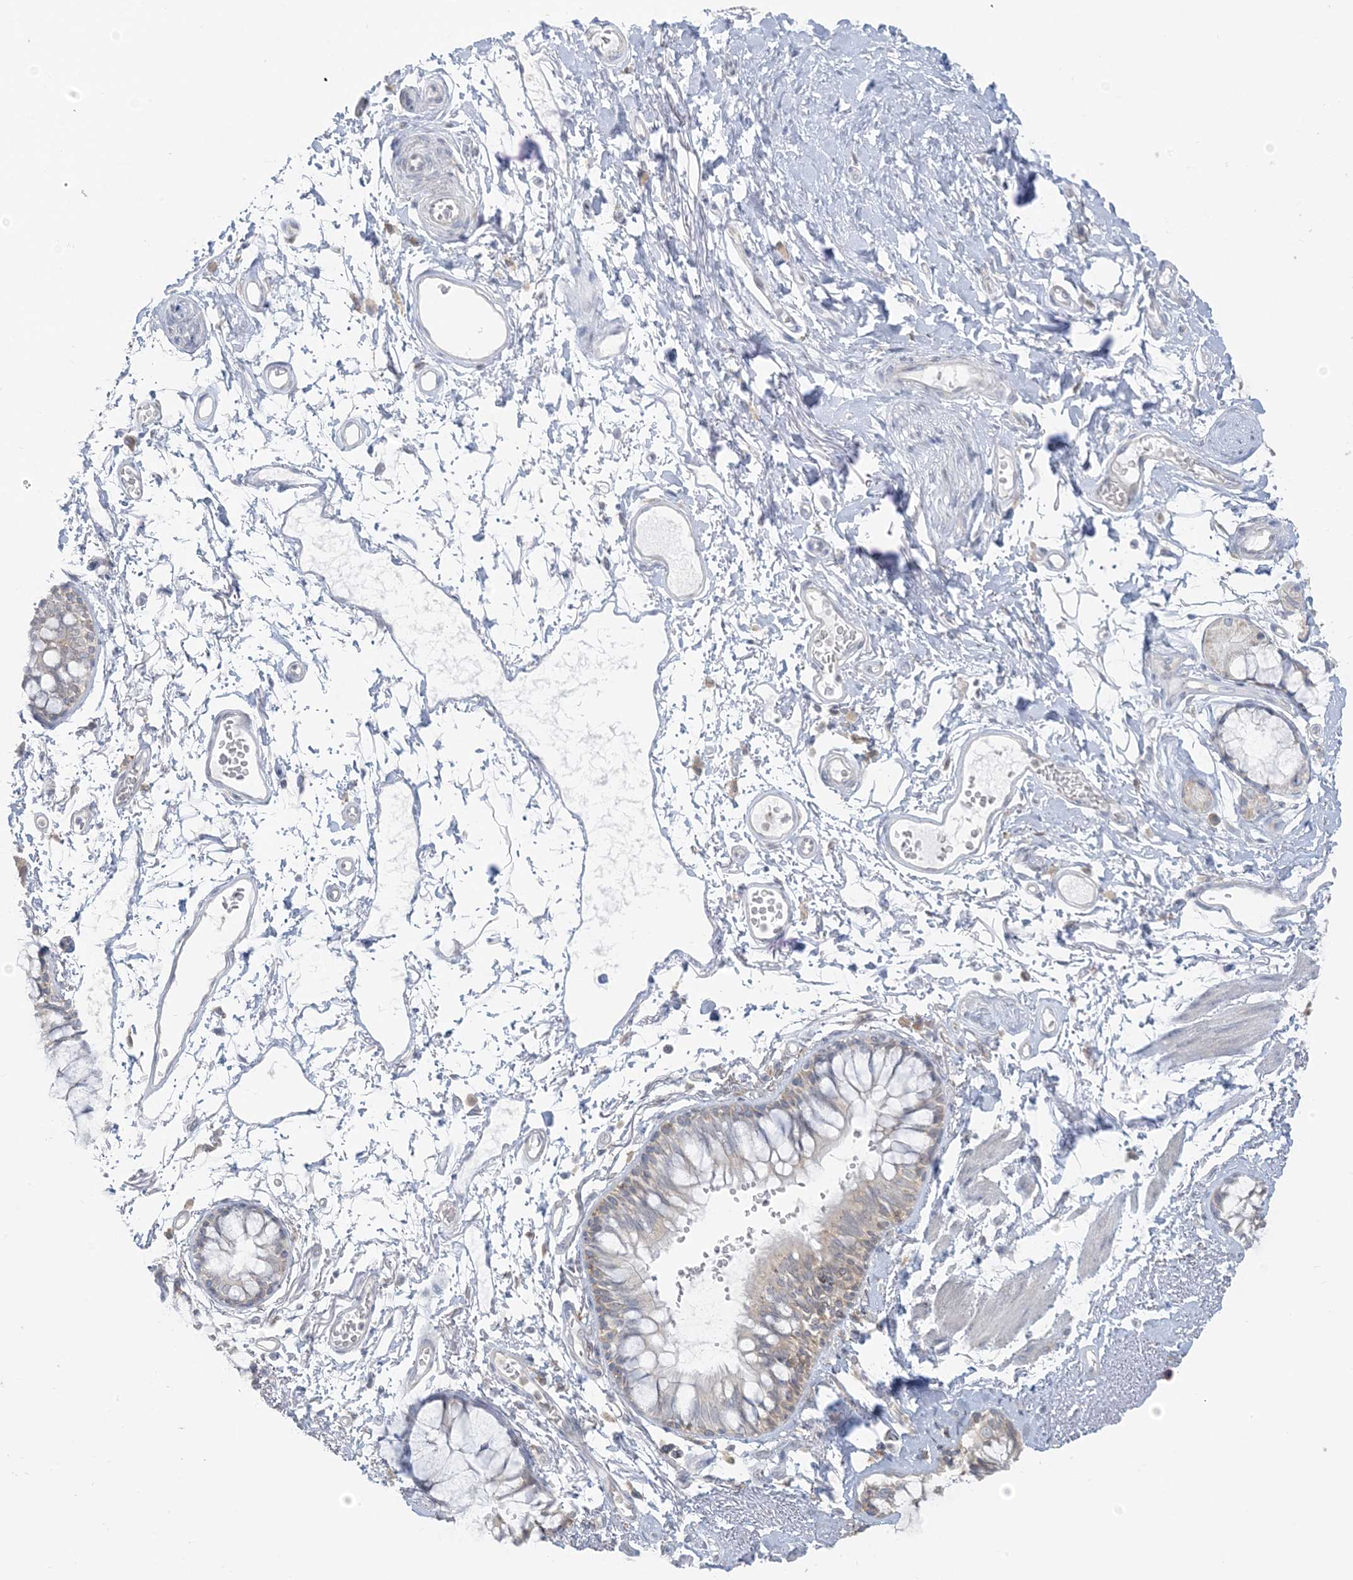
{"staining": {"intensity": "weak", "quantity": "<25%", "location": "cytoplasmic/membranous"}, "tissue": "bronchus", "cell_type": "Respiratory epithelial cells", "image_type": "normal", "snomed": [{"axis": "morphology", "description": "Normal tissue, NOS"}, {"axis": "topography", "description": "Cartilage tissue"}, {"axis": "topography", "description": "Bronchus"}], "caption": "An immunohistochemistry image of benign bronchus is shown. There is no staining in respiratory epithelial cells of bronchus. (DAB immunohistochemistry (IHC), high magnification).", "gene": "EEFSEC", "patient": {"sex": "female", "age": 73}}